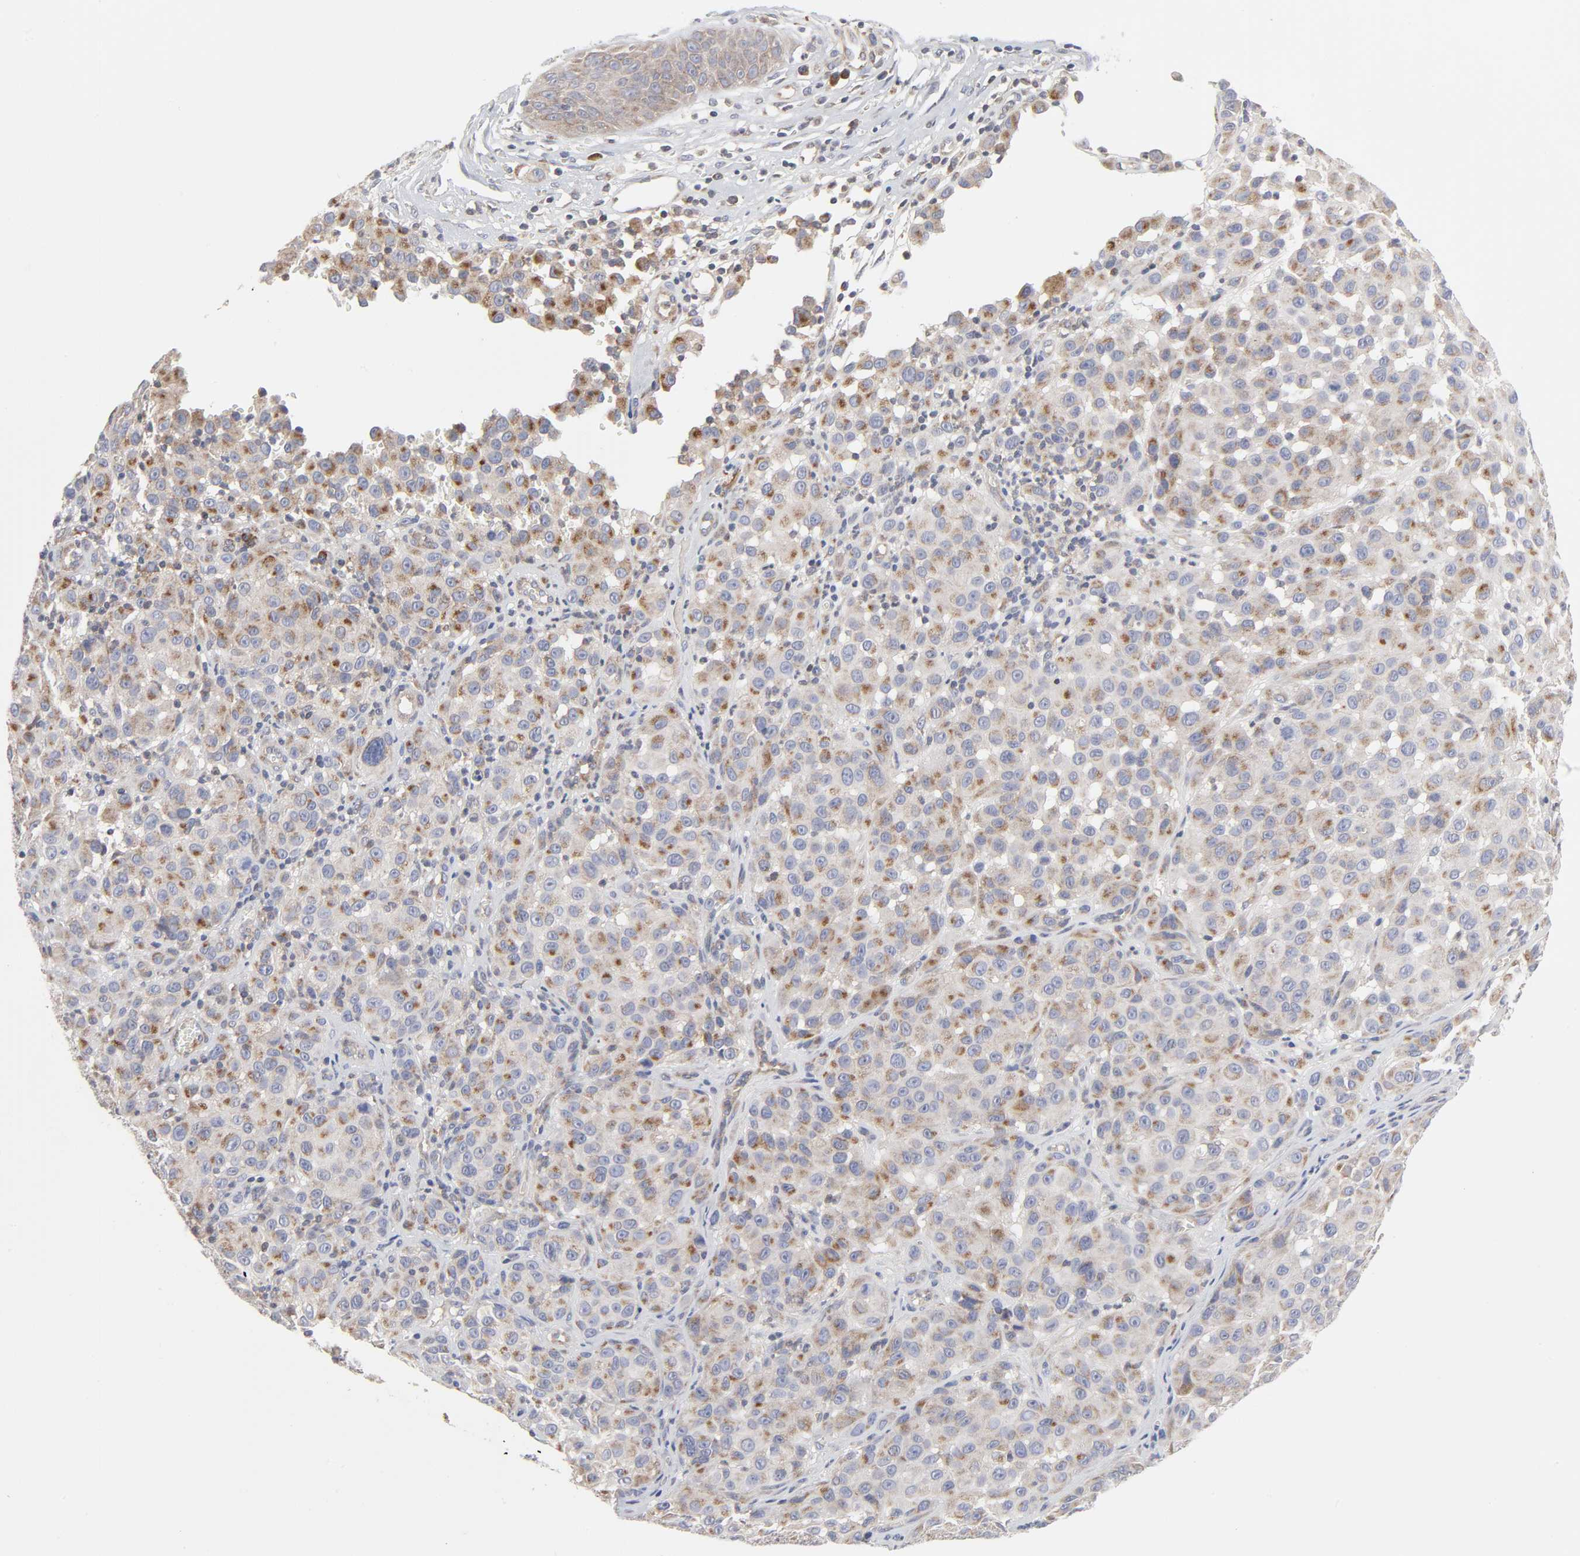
{"staining": {"intensity": "moderate", "quantity": ">75%", "location": "cytoplasmic/membranous"}, "tissue": "melanoma", "cell_type": "Tumor cells", "image_type": "cancer", "snomed": [{"axis": "morphology", "description": "Malignant melanoma, NOS"}, {"axis": "topography", "description": "Skin"}], "caption": "Melanoma was stained to show a protein in brown. There is medium levels of moderate cytoplasmic/membranous positivity in about >75% of tumor cells.", "gene": "IL4R", "patient": {"sex": "female", "age": 21}}